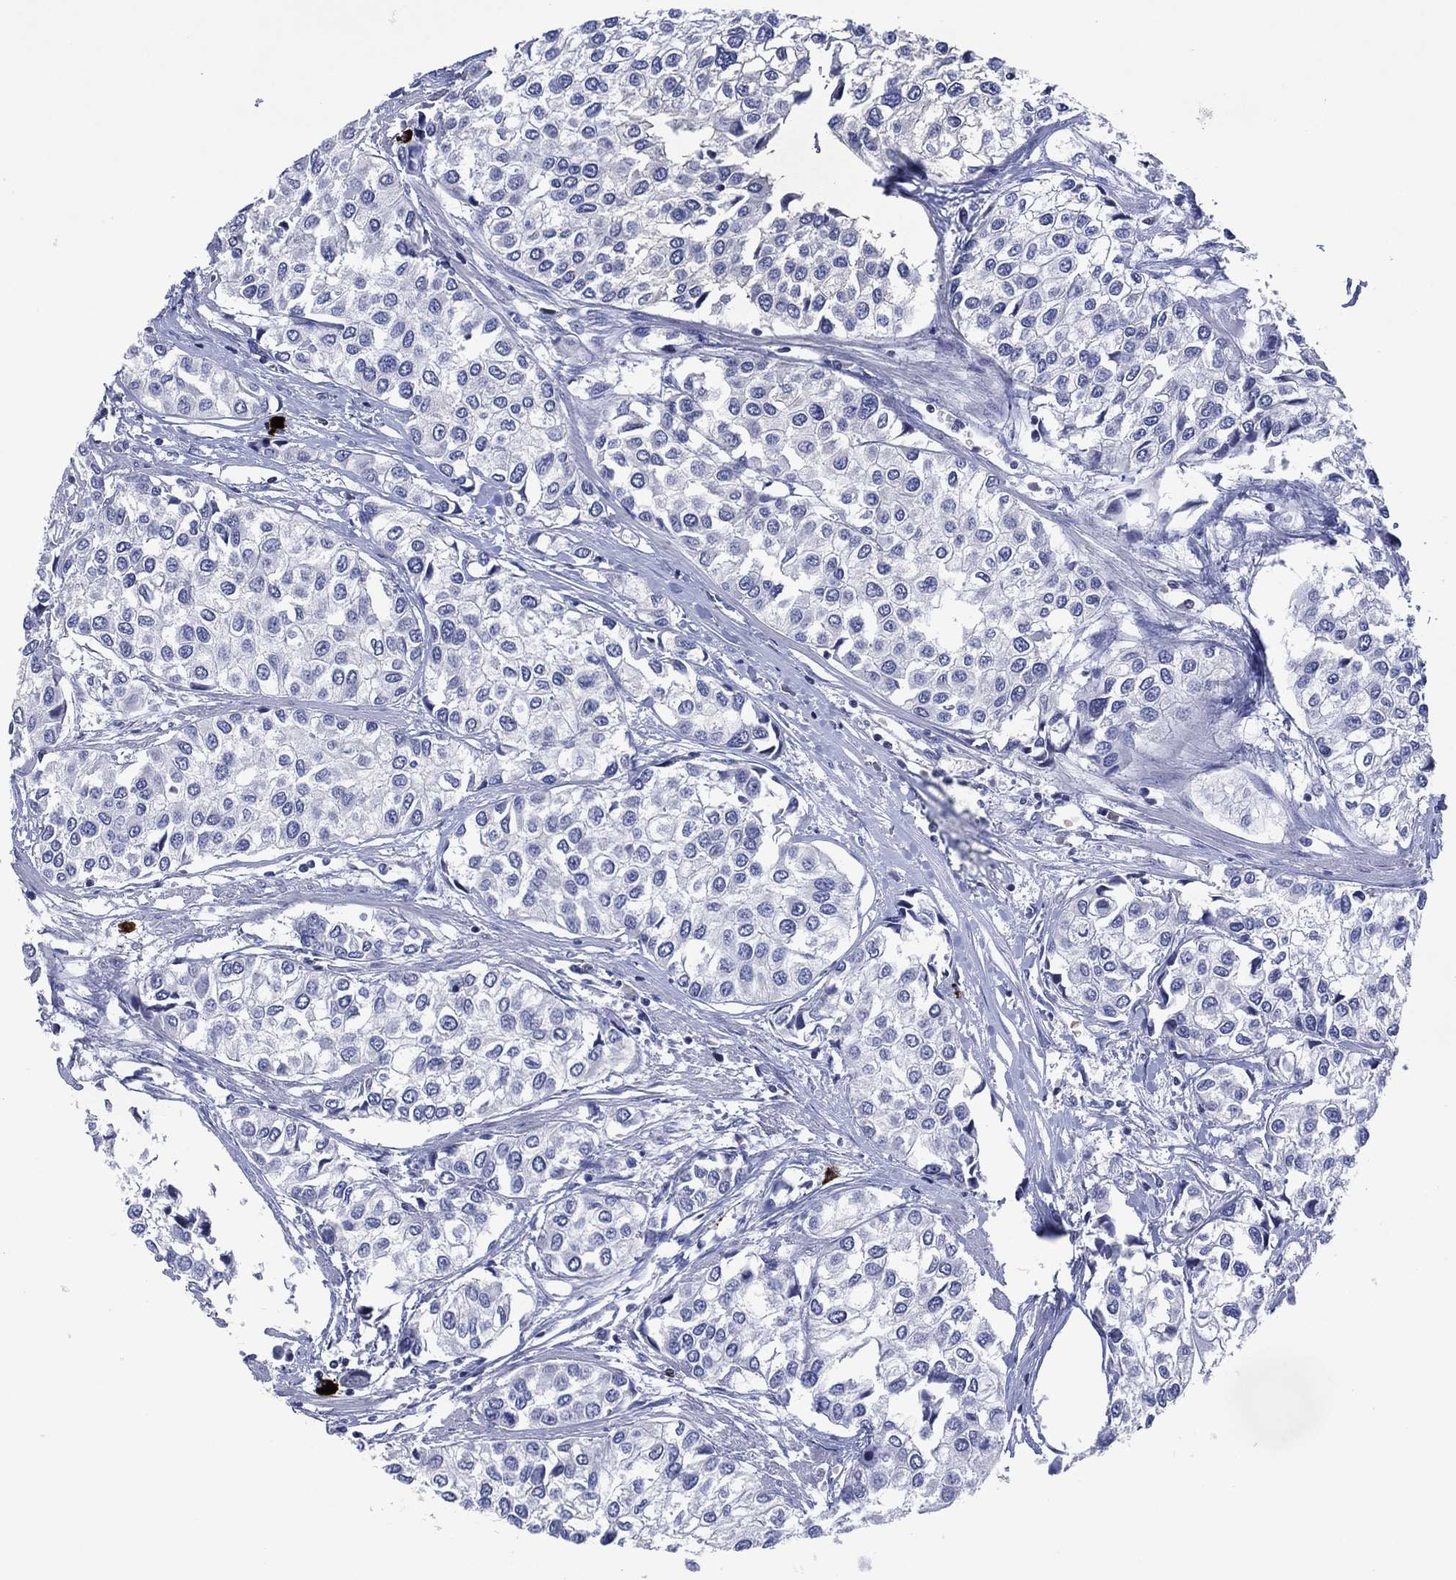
{"staining": {"intensity": "negative", "quantity": "none", "location": "none"}, "tissue": "urothelial cancer", "cell_type": "Tumor cells", "image_type": "cancer", "snomed": [{"axis": "morphology", "description": "Urothelial carcinoma, High grade"}, {"axis": "topography", "description": "Urinary bladder"}], "caption": "Tumor cells are negative for brown protein staining in high-grade urothelial carcinoma.", "gene": "USP26", "patient": {"sex": "male", "age": 73}}